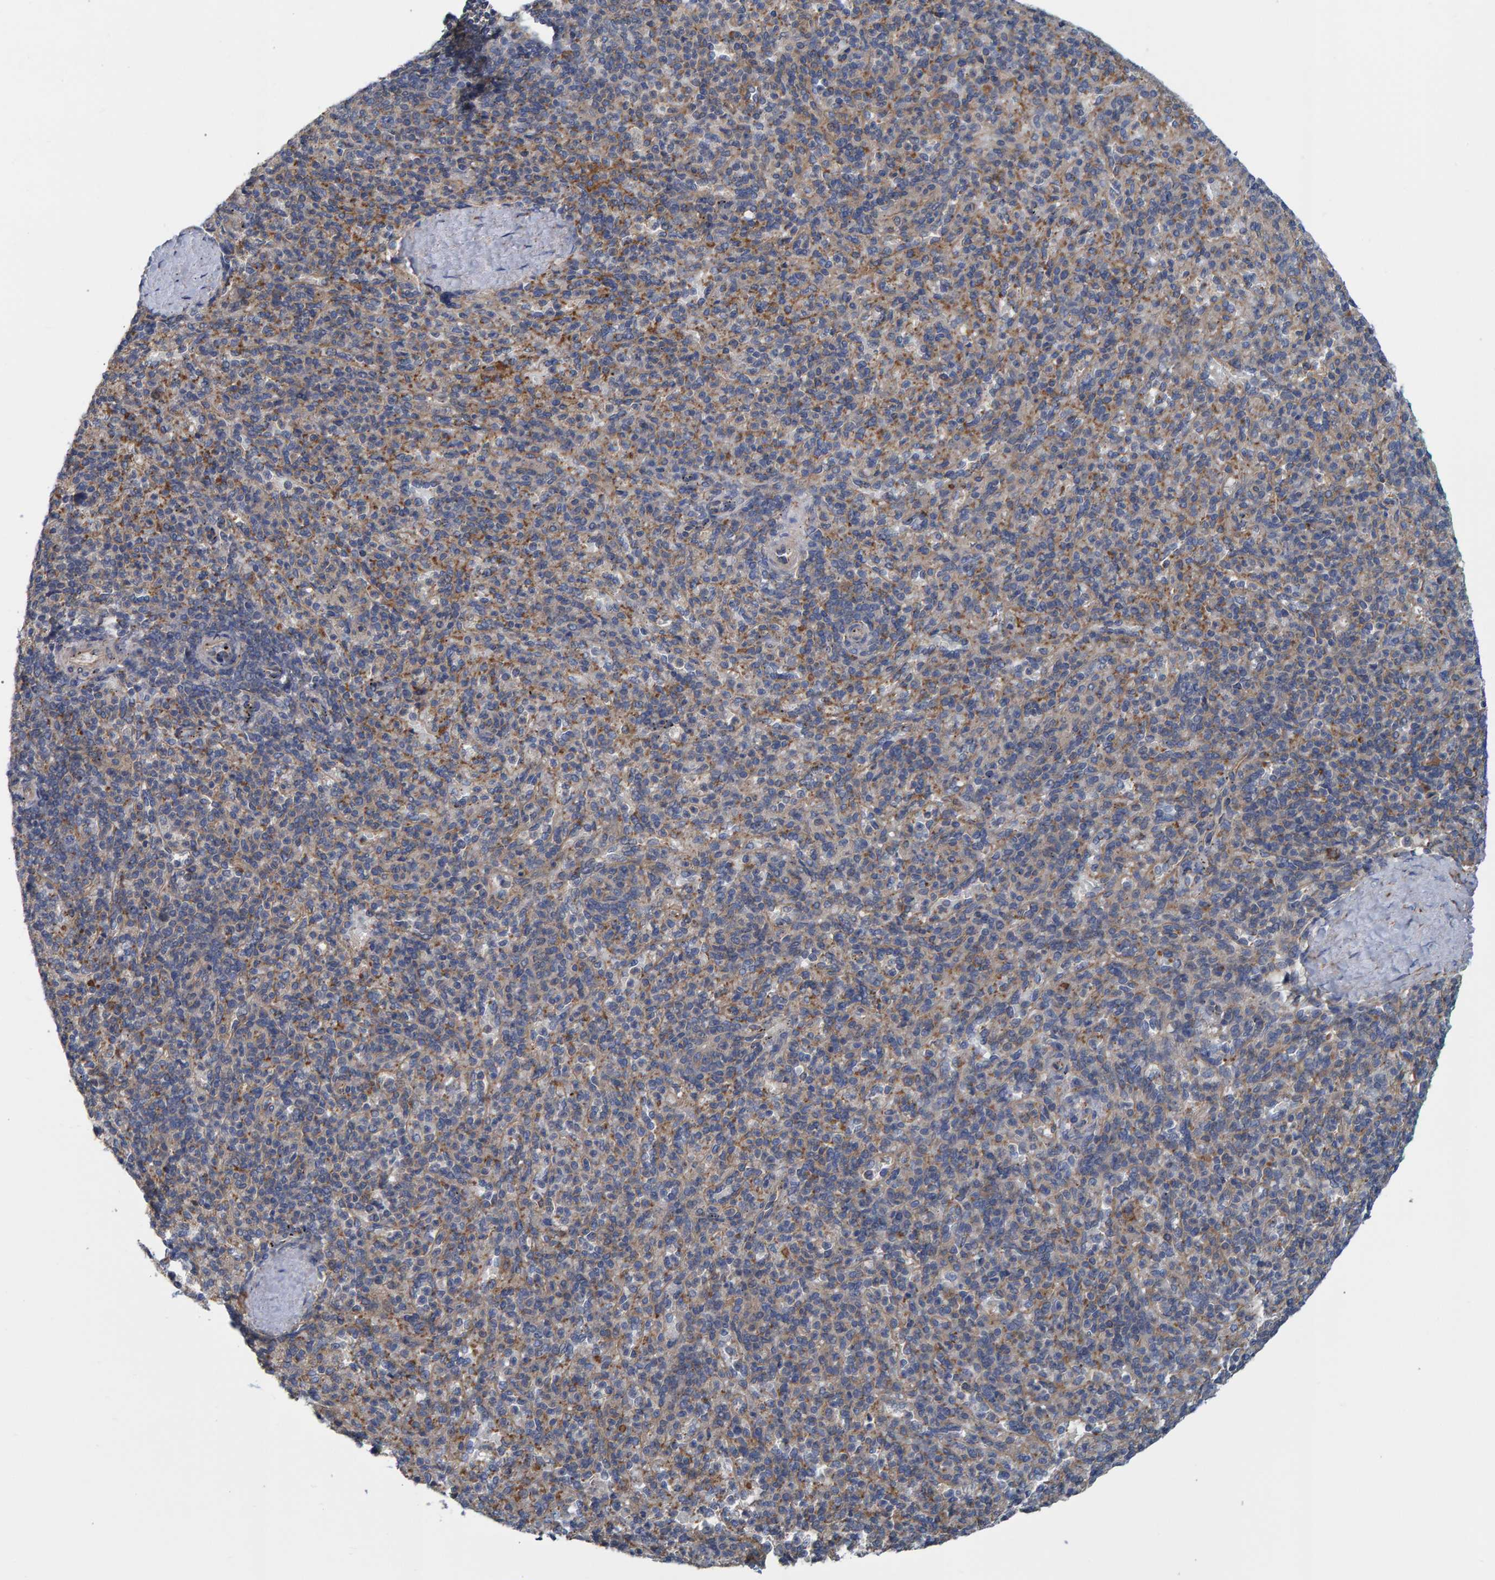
{"staining": {"intensity": "moderate", "quantity": "25%-75%", "location": "cytoplasmic/membranous"}, "tissue": "spleen", "cell_type": "Cells in red pulp", "image_type": "normal", "snomed": [{"axis": "morphology", "description": "Normal tissue, NOS"}, {"axis": "topography", "description": "Spleen"}], "caption": "Cells in red pulp display medium levels of moderate cytoplasmic/membranous positivity in about 25%-75% of cells in benign spleen.", "gene": "LRSAM1", "patient": {"sex": "male", "age": 36}}